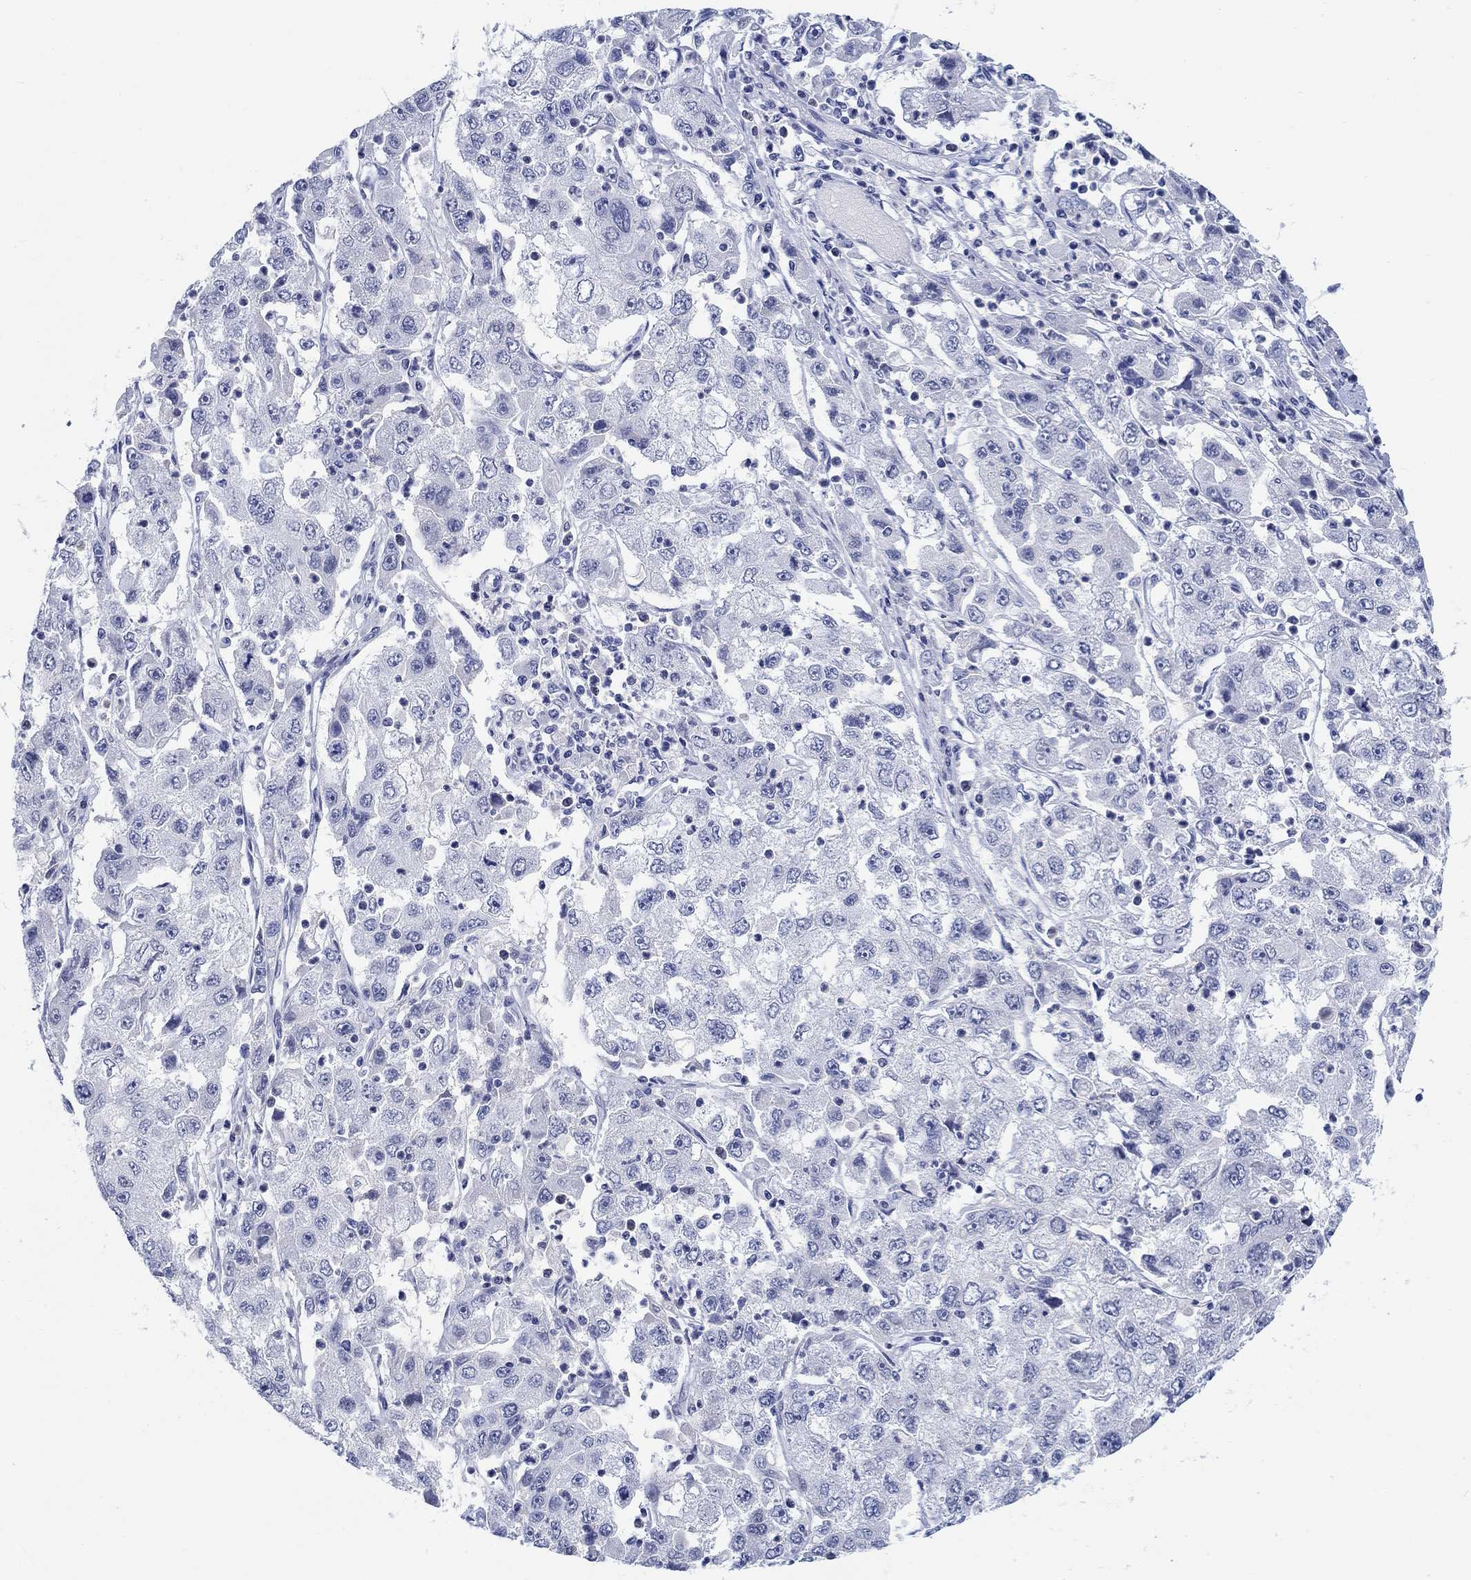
{"staining": {"intensity": "negative", "quantity": "none", "location": "none"}, "tissue": "cervical cancer", "cell_type": "Tumor cells", "image_type": "cancer", "snomed": [{"axis": "morphology", "description": "Squamous cell carcinoma, NOS"}, {"axis": "topography", "description": "Cervix"}], "caption": "Tumor cells are negative for brown protein staining in cervical squamous cell carcinoma. (Brightfield microscopy of DAB (3,3'-diaminobenzidine) immunohistochemistry at high magnification).", "gene": "ANKS1B", "patient": {"sex": "female", "age": 36}}